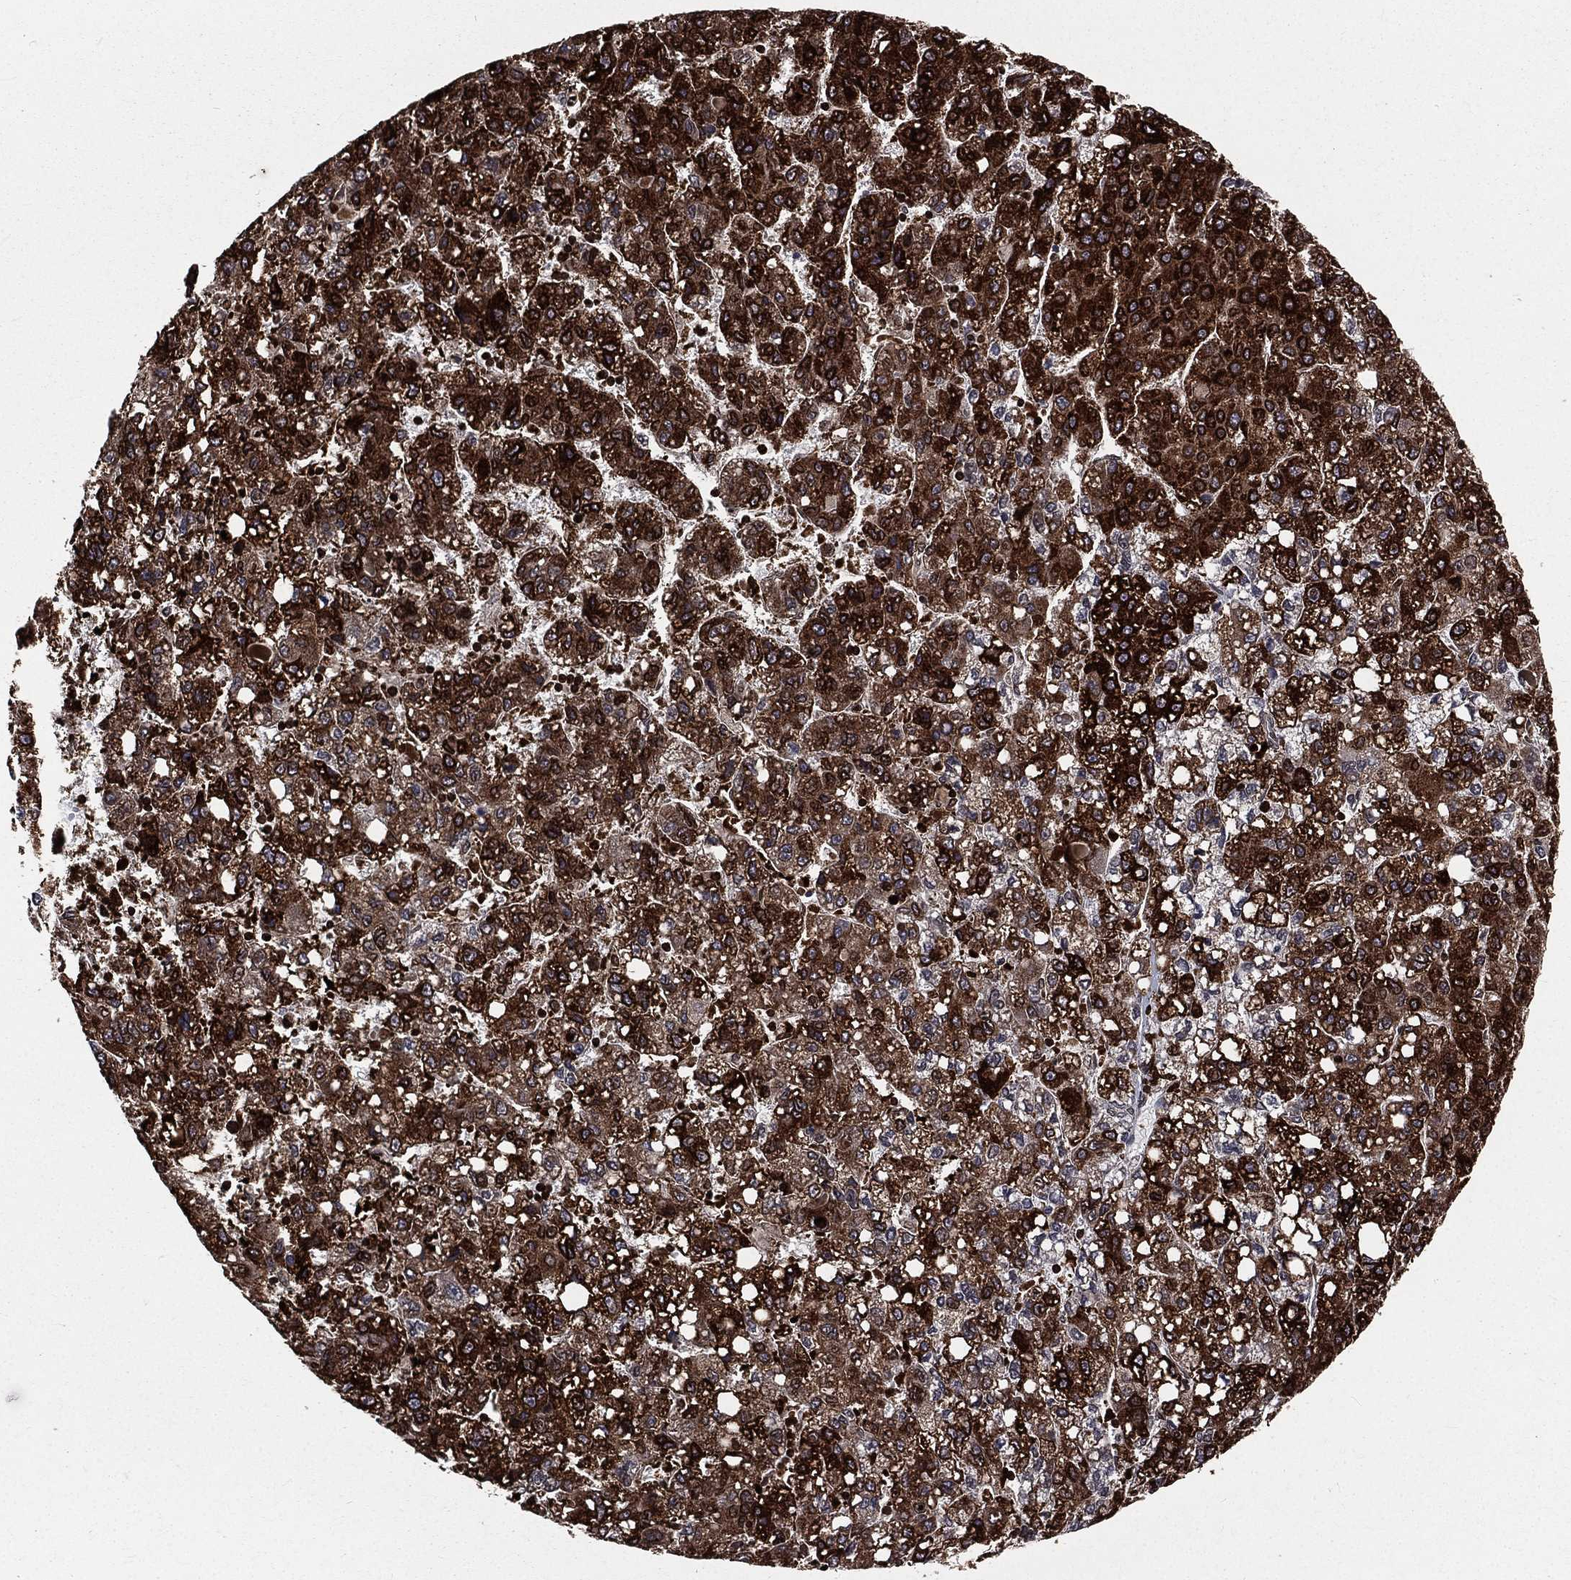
{"staining": {"intensity": "strong", "quantity": ">75%", "location": "cytoplasmic/membranous,nuclear"}, "tissue": "liver cancer", "cell_type": "Tumor cells", "image_type": "cancer", "snomed": [{"axis": "morphology", "description": "Carcinoma, Hepatocellular, NOS"}, {"axis": "topography", "description": "Liver"}], "caption": "There is high levels of strong cytoplasmic/membranous and nuclear staining in tumor cells of hepatocellular carcinoma (liver), as demonstrated by immunohistochemical staining (brown color).", "gene": "LBR", "patient": {"sex": "female", "age": 82}}